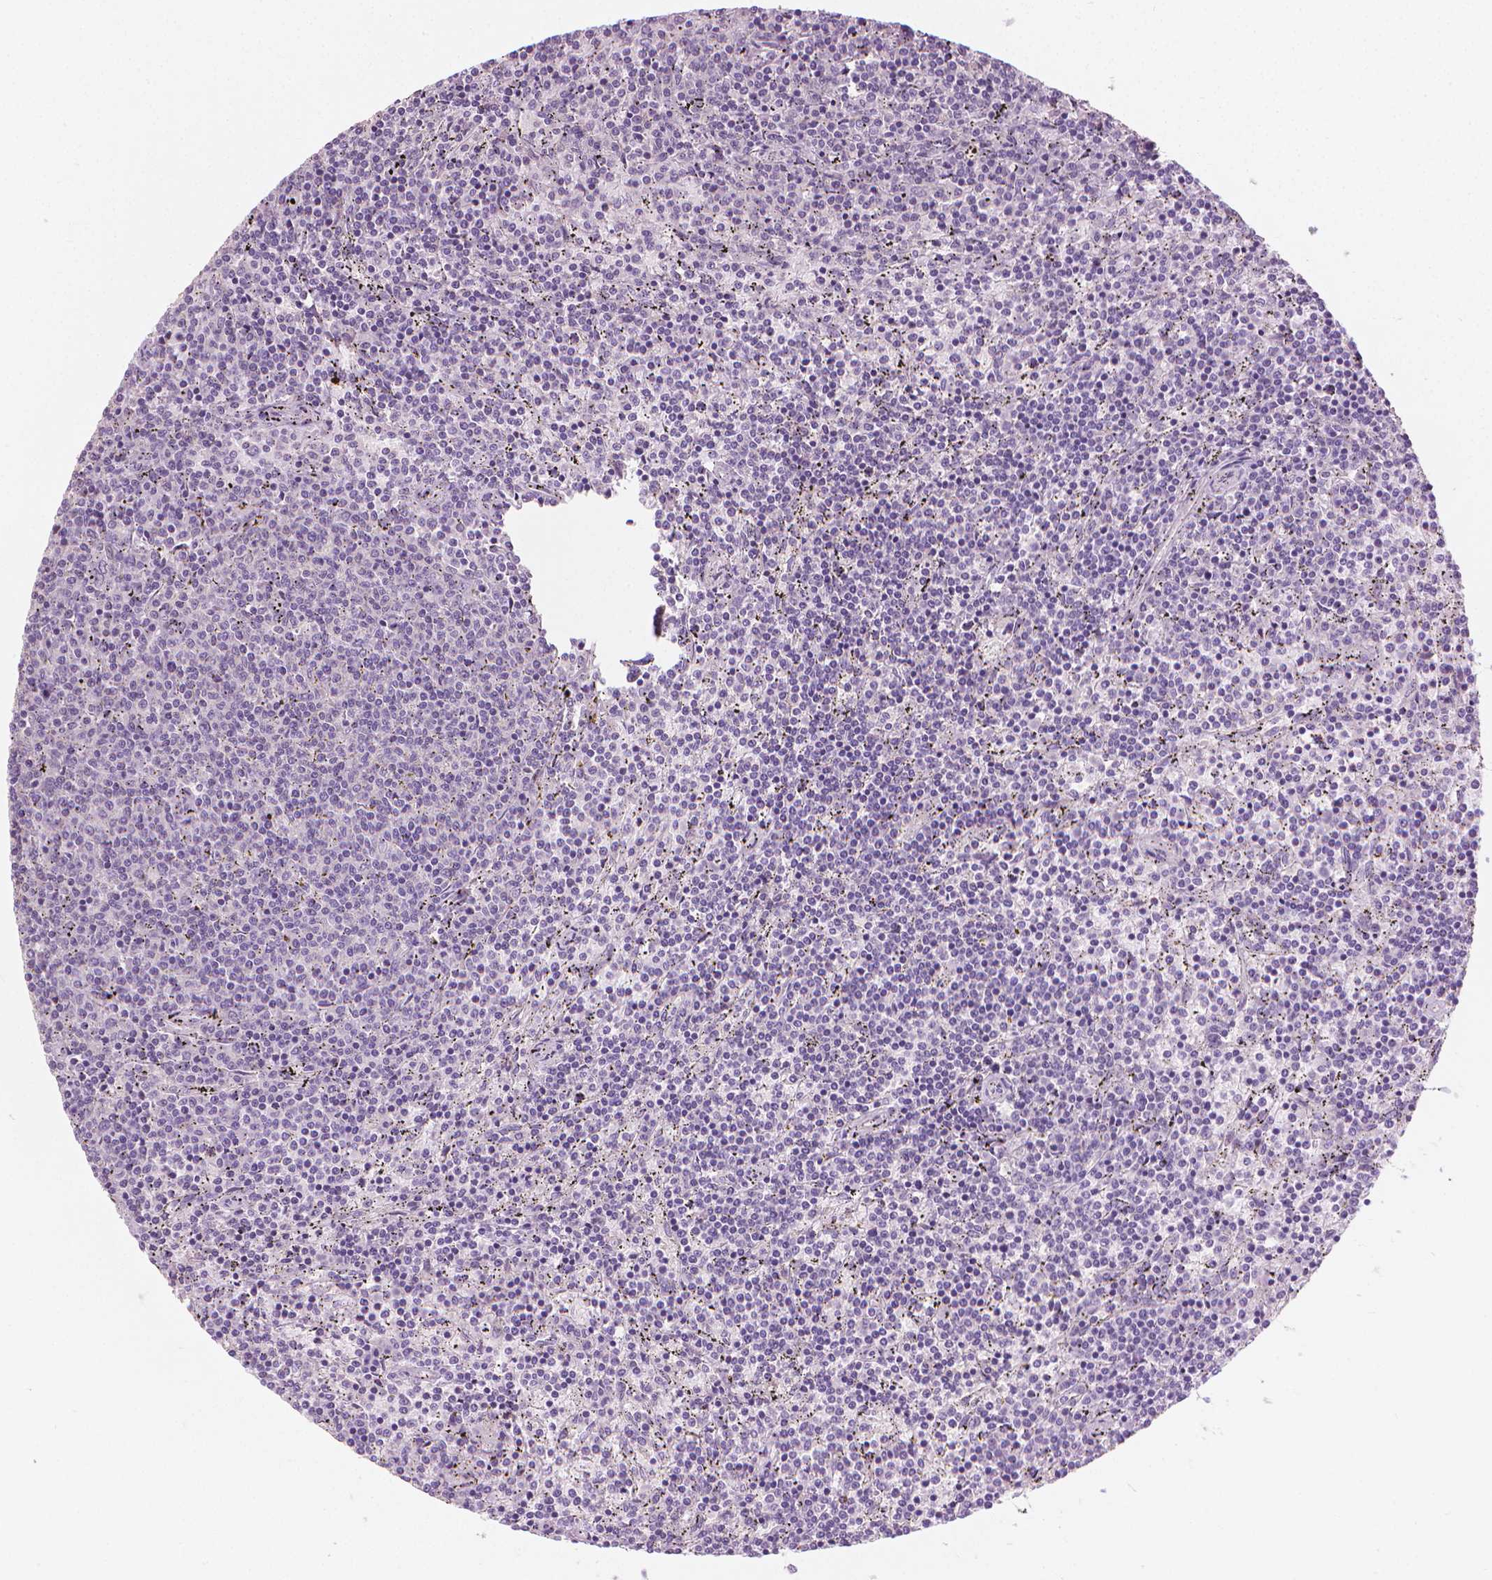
{"staining": {"intensity": "negative", "quantity": "none", "location": "none"}, "tissue": "lymphoma", "cell_type": "Tumor cells", "image_type": "cancer", "snomed": [{"axis": "morphology", "description": "Malignant lymphoma, non-Hodgkin's type, Low grade"}, {"axis": "topography", "description": "Spleen"}], "caption": "A micrograph of lymphoma stained for a protein reveals no brown staining in tumor cells. Nuclei are stained in blue.", "gene": "SAXO2", "patient": {"sex": "female", "age": 50}}